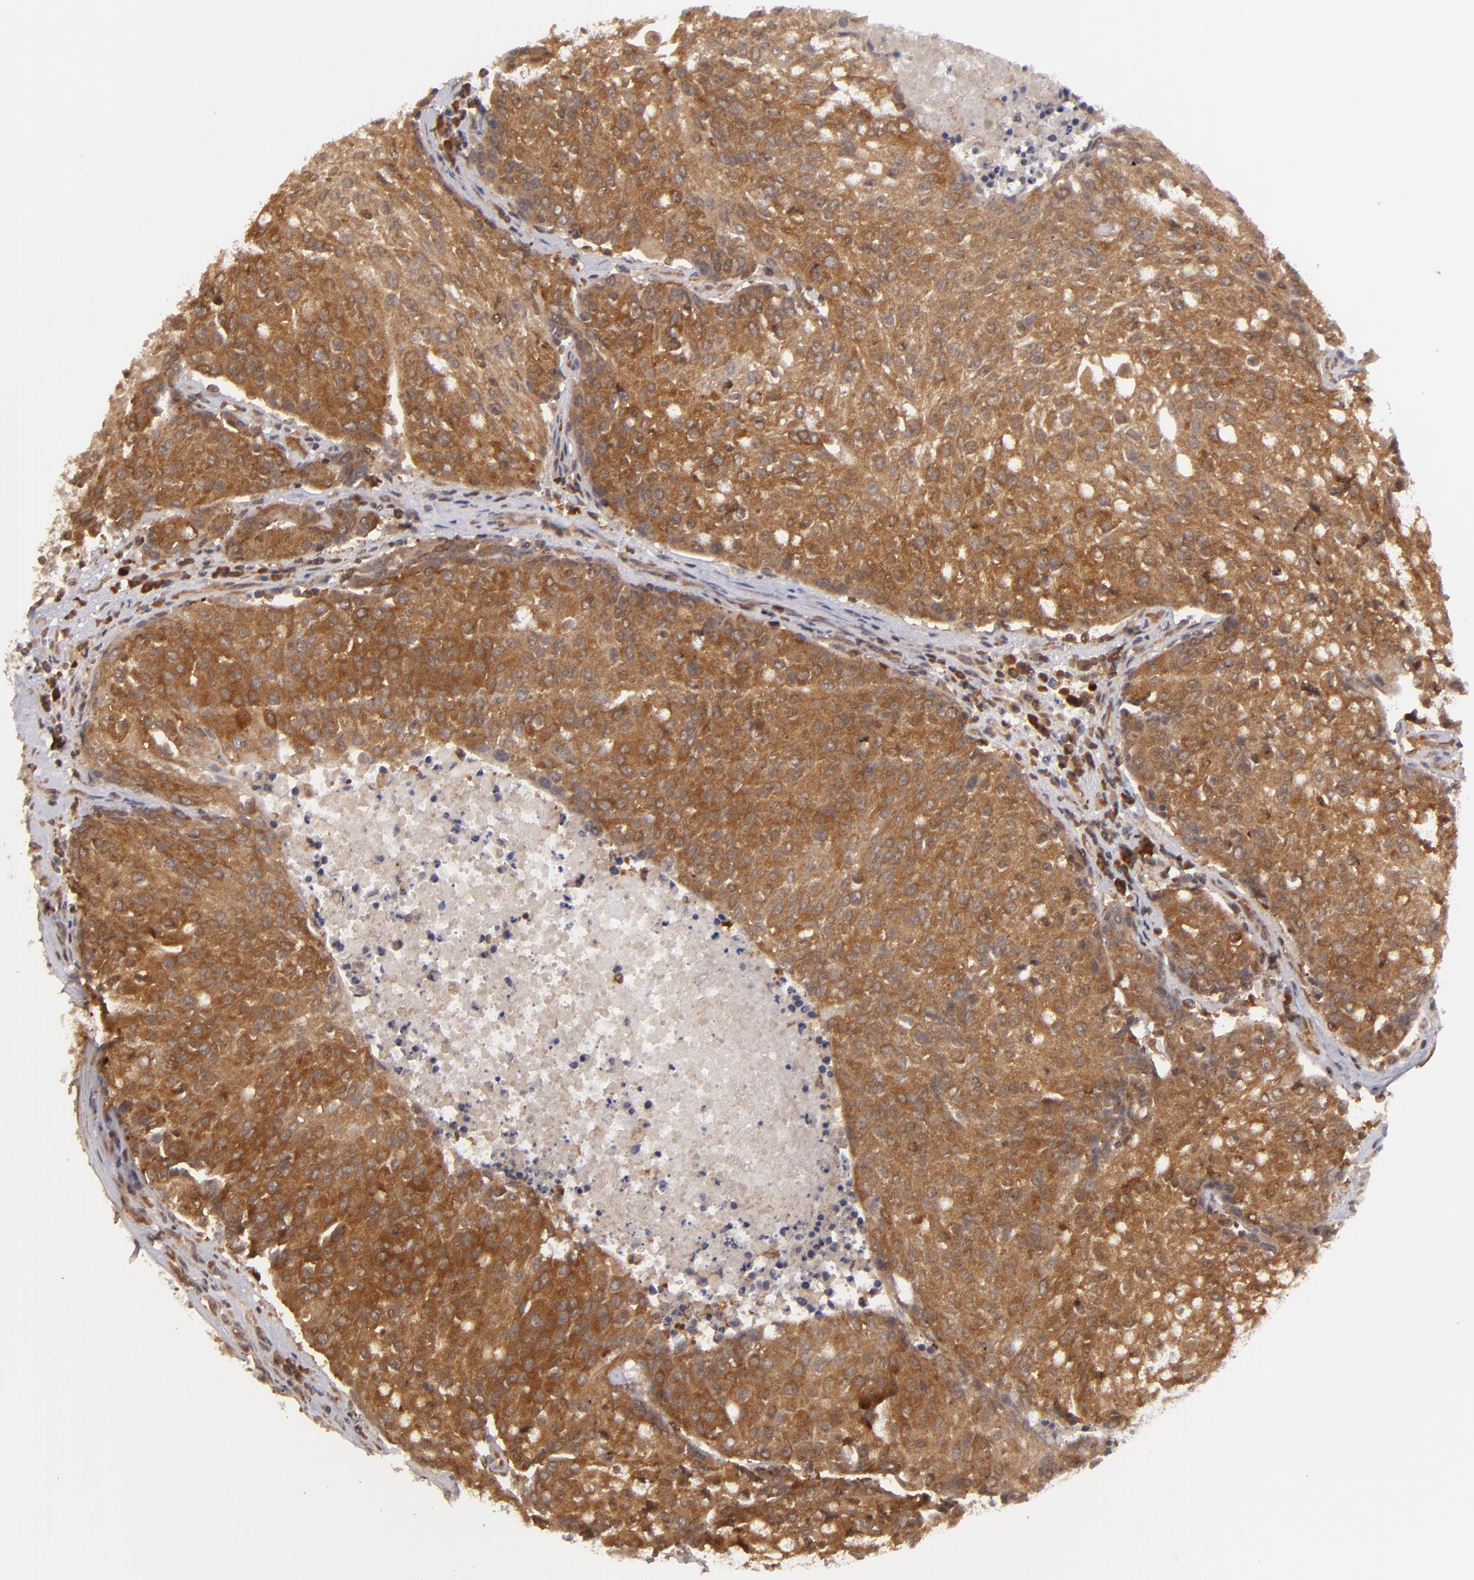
{"staining": {"intensity": "strong", "quantity": ">75%", "location": "cytoplasmic/membranous"}, "tissue": "urothelial cancer", "cell_type": "Tumor cells", "image_type": "cancer", "snomed": [{"axis": "morphology", "description": "Urothelial carcinoma, High grade"}, {"axis": "topography", "description": "Urinary bladder"}], "caption": "This is an image of immunohistochemistry (IHC) staining of urothelial cancer, which shows strong positivity in the cytoplasmic/membranous of tumor cells.", "gene": "MAPK3", "patient": {"sex": "female", "age": 85}}